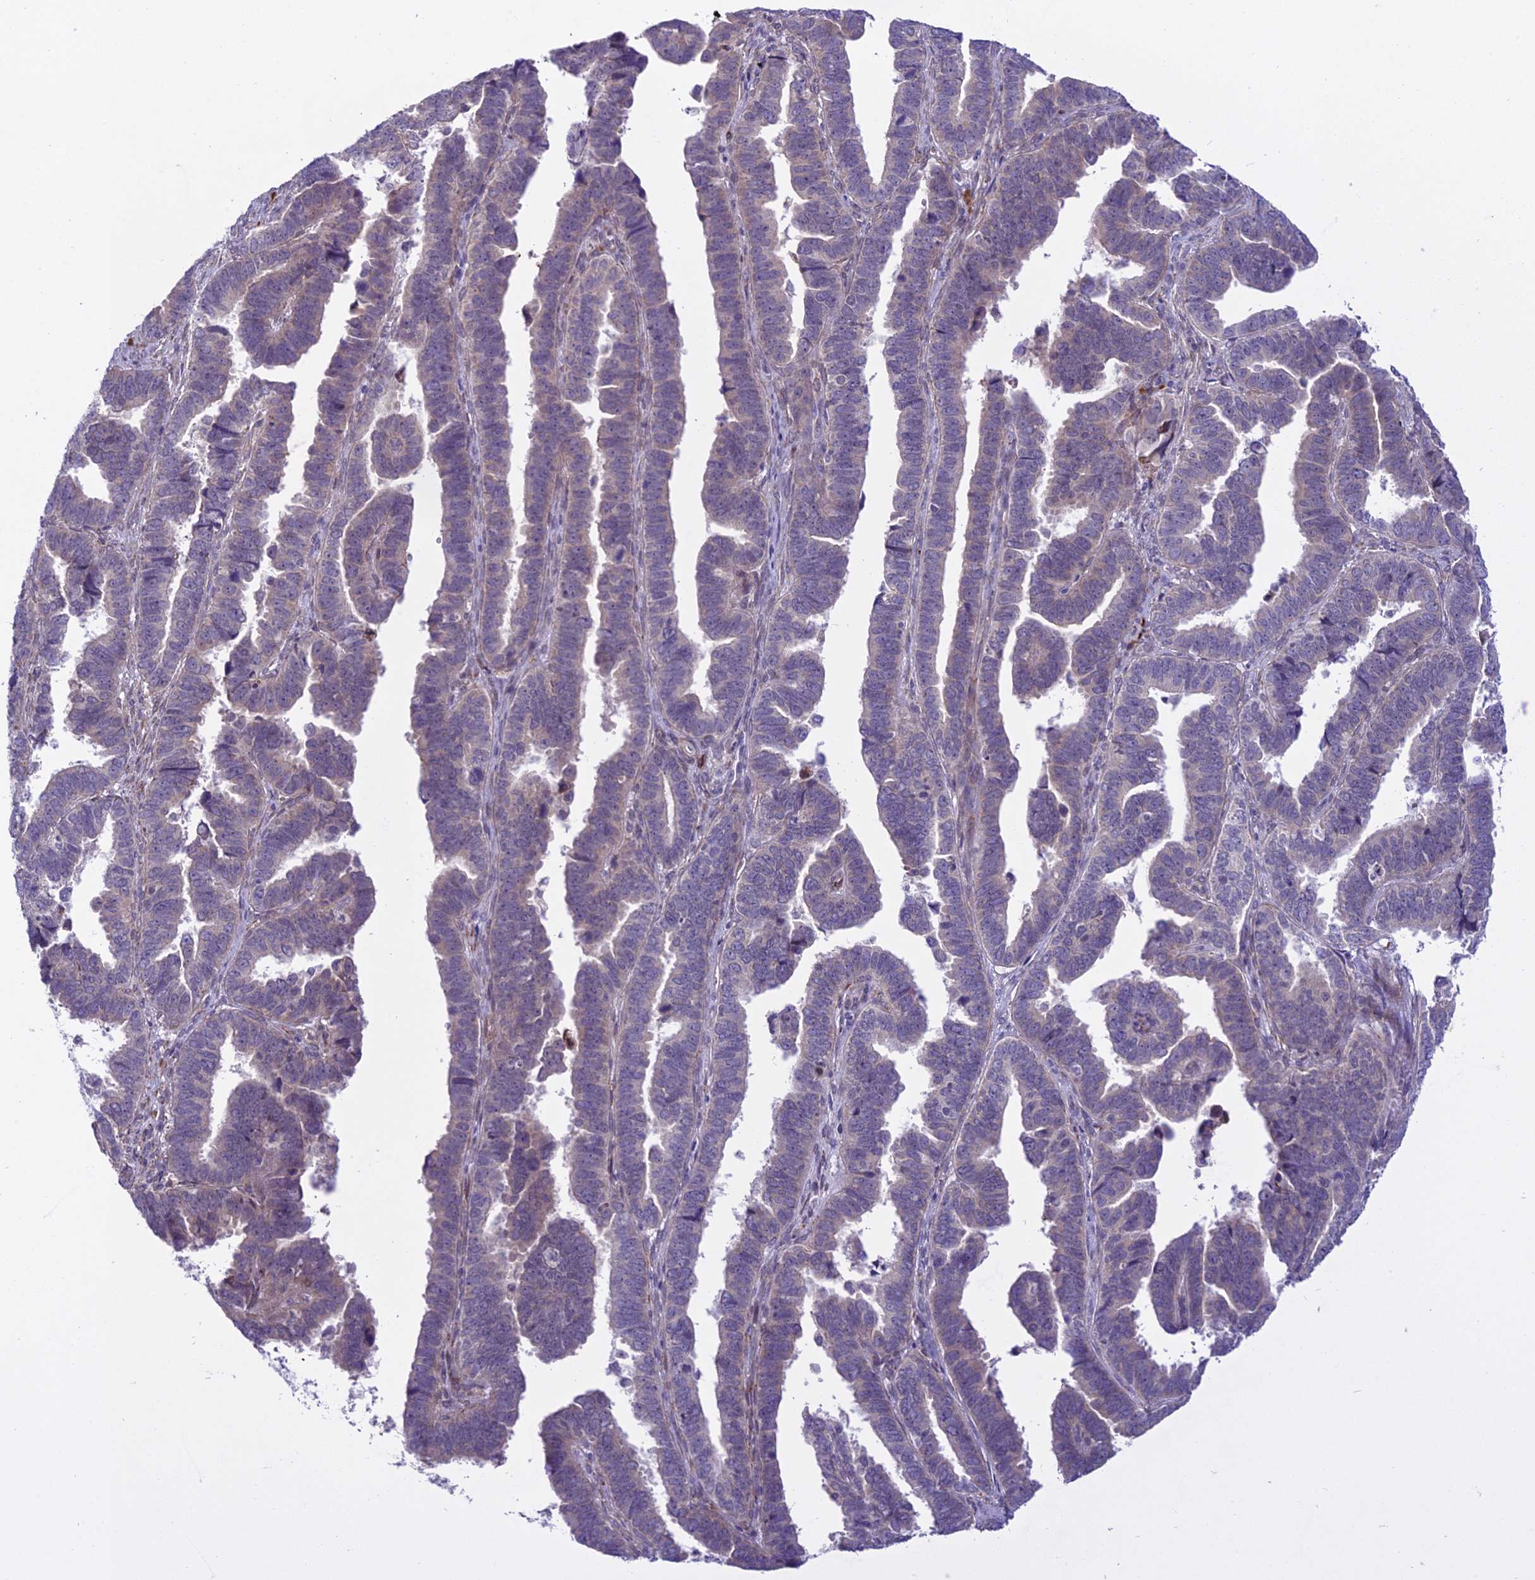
{"staining": {"intensity": "weak", "quantity": "<25%", "location": "cytoplasmic/membranous"}, "tissue": "endometrial cancer", "cell_type": "Tumor cells", "image_type": "cancer", "snomed": [{"axis": "morphology", "description": "Adenocarcinoma, NOS"}, {"axis": "topography", "description": "Endometrium"}], "caption": "DAB immunohistochemical staining of human endometrial cancer (adenocarcinoma) shows no significant staining in tumor cells.", "gene": "NEURL2", "patient": {"sex": "female", "age": 75}}